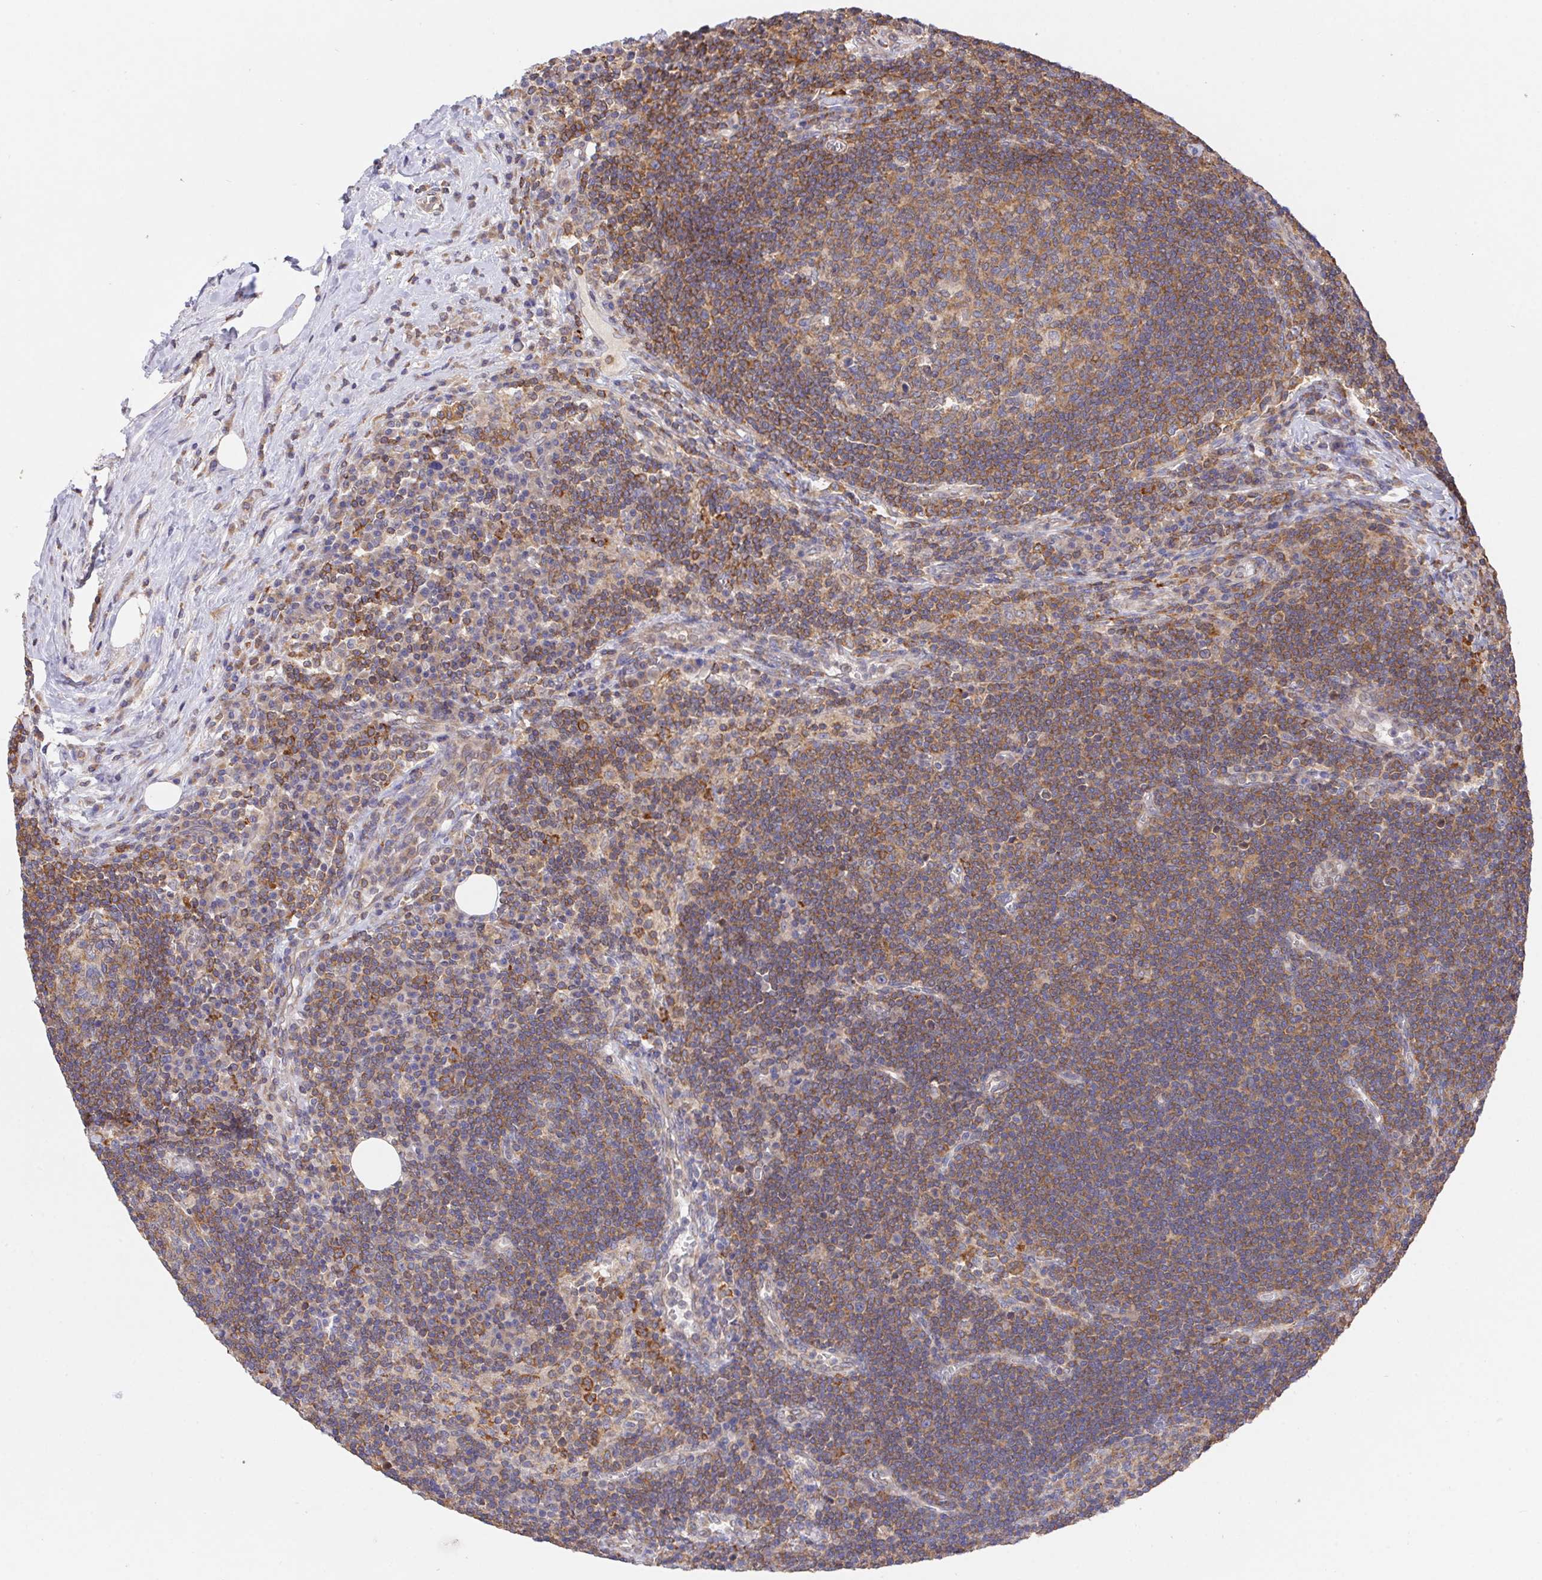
{"staining": {"intensity": "moderate", "quantity": ">75%", "location": "cytoplasmic/membranous"}, "tissue": "lymph node", "cell_type": "Germinal center cells", "image_type": "normal", "snomed": [{"axis": "morphology", "description": "Normal tissue, NOS"}, {"axis": "topography", "description": "Lymph node"}], "caption": "Germinal center cells exhibit medium levels of moderate cytoplasmic/membranous positivity in about >75% of cells in unremarkable human lymph node. (brown staining indicates protein expression, while blue staining denotes nuclei).", "gene": "FAM241A", "patient": {"sex": "male", "age": 67}}